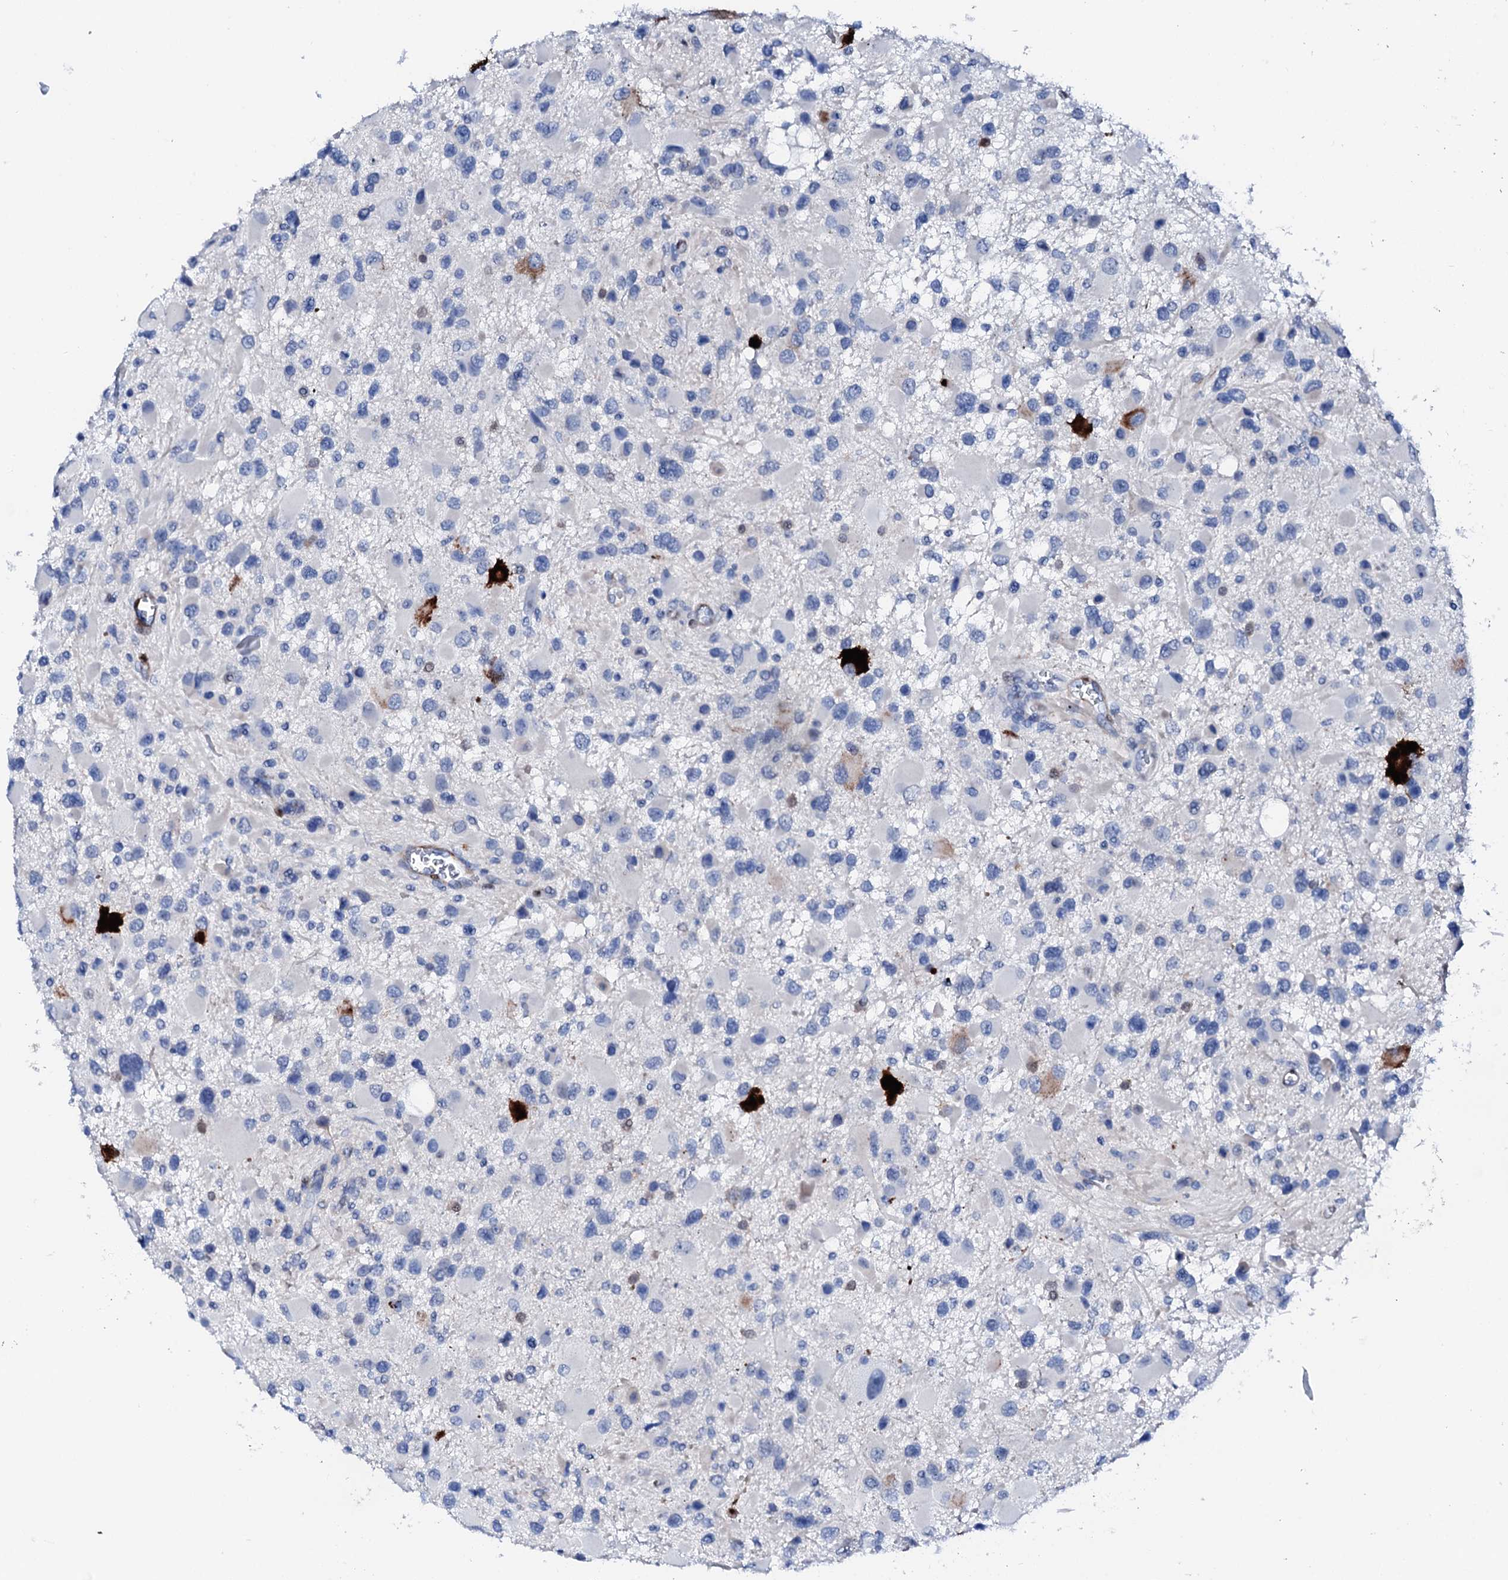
{"staining": {"intensity": "negative", "quantity": "none", "location": "none"}, "tissue": "glioma", "cell_type": "Tumor cells", "image_type": "cancer", "snomed": [{"axis": "morphology", "description": "Glioma, malignant, High grade"}, {"axis": "topography", "description": "Brain"}], "caption": "Immunohistochemistry (IHC) histopathology image of neoplastic tissue: high-grade glioma (malignant) stained with DAB exhibits no significant protein staining in tumor cells. (Stains: DAB immunohistochemistry (IHC) with hematoxylin counter stain, Microscopy: brightfield microscopy at high magnification).", "gene": "NRIP2", "patient": {"sex": "male", "age": 53}}